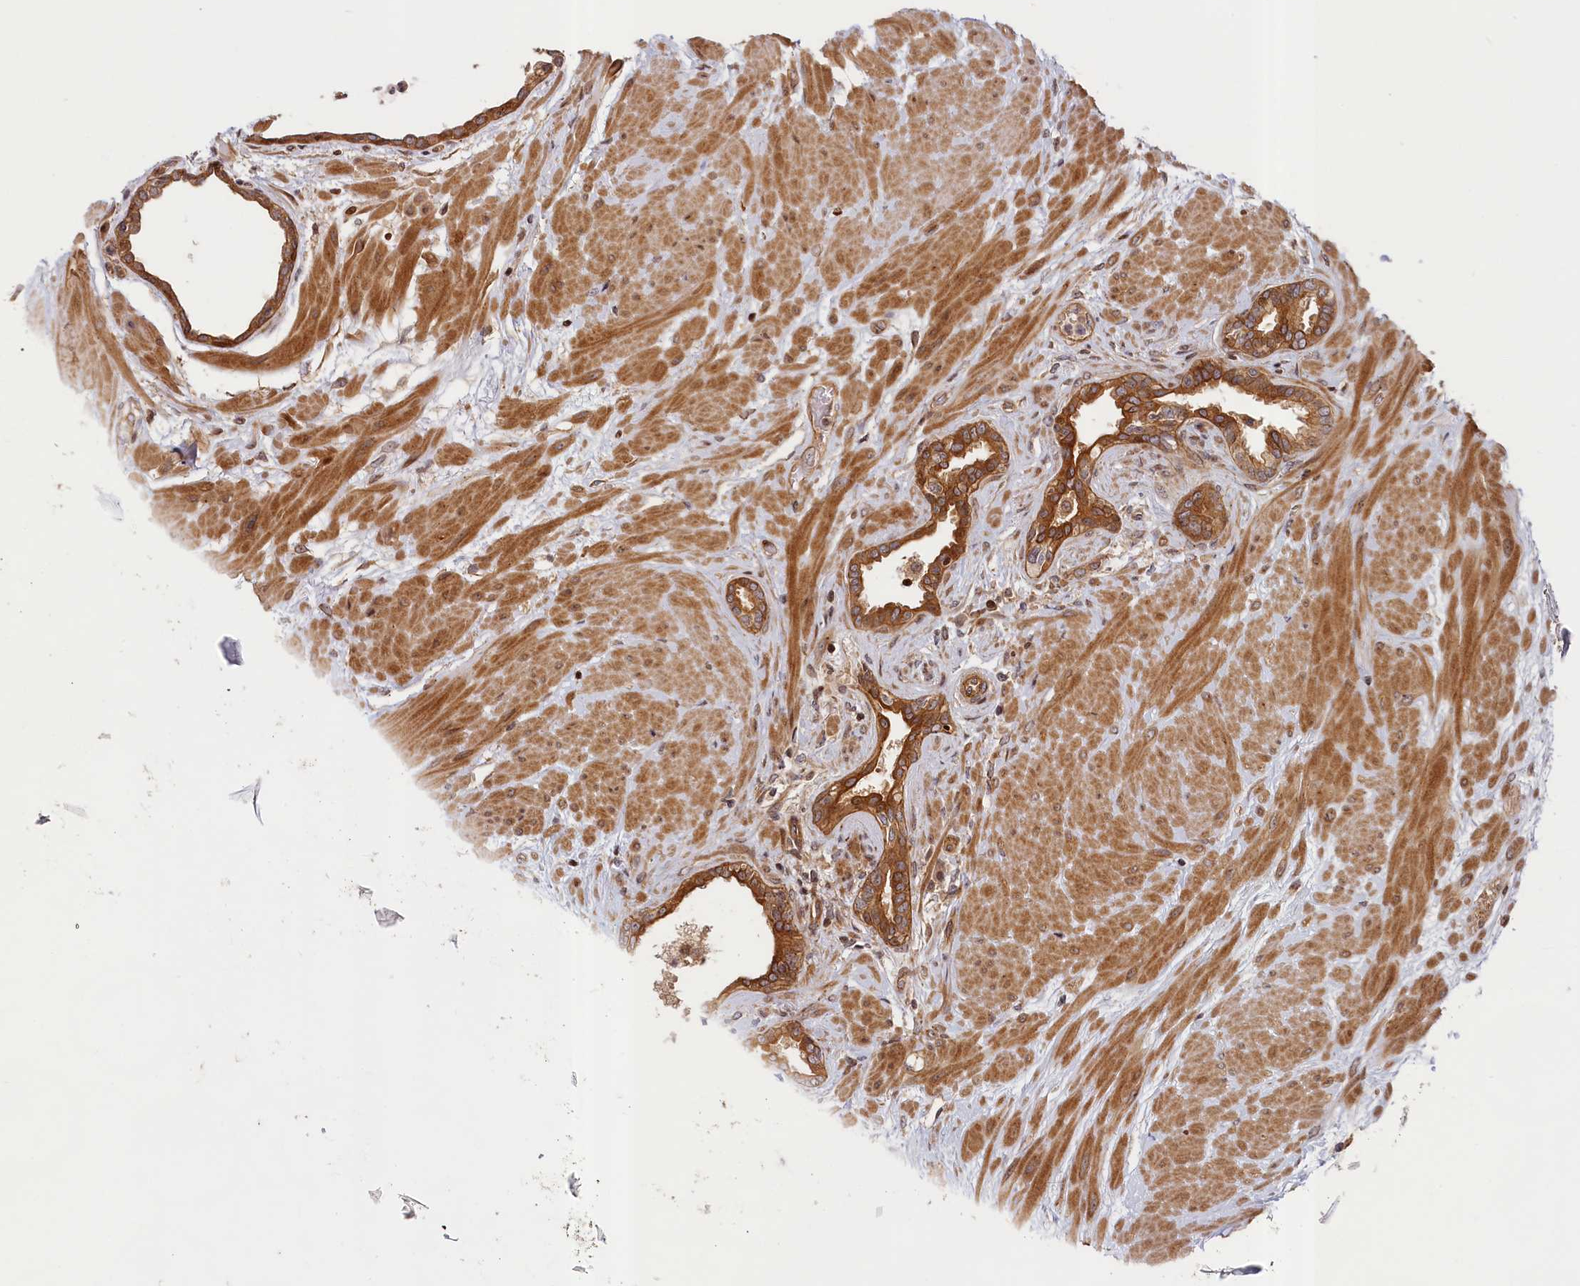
{"staining": {"intensity": "moderate", "quantity": ">75%", "location": "cytoplasmic/membranous"}, "tissue": "prostate", "cell_type": "Glandular cells", "image_type": "normal", "snomed": [{"axis": "morphology", "description": "Normal tissue, NOS"}, {"axis": "topography", "description": "Prostate"}], "caption": "This is a histology image of immunohistochemistry (IHC) staining of unremarkable prostate, which shows moderate expression in the cytoplasmic/membranous of glandular cells.", "gene": "CEP44", "patient": {"sex": "male", "age": 48}}